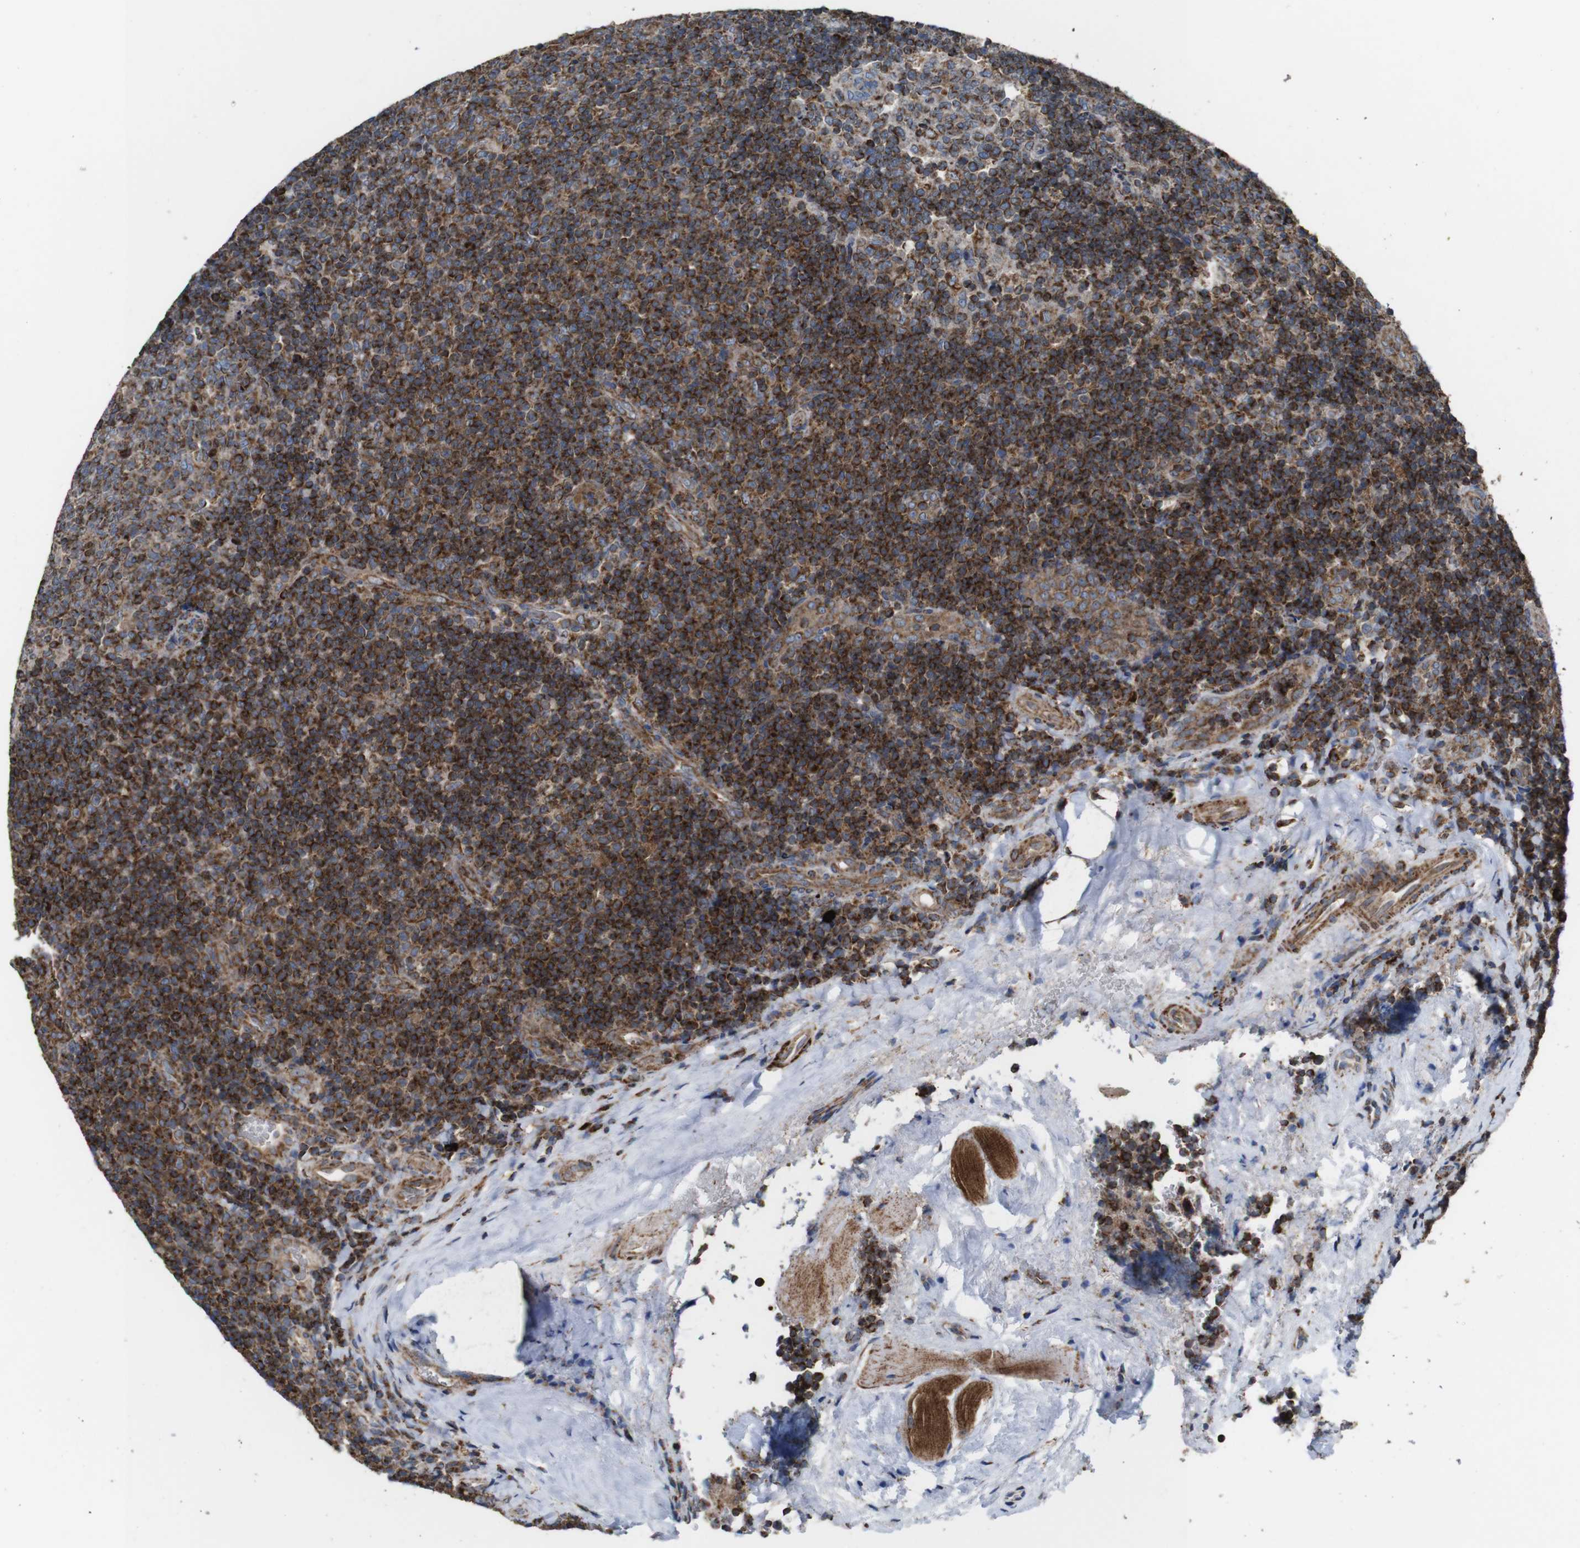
{"staining": {"intensity": "strong", "quantity": "<25%", "location": "cytoplasmic/membranous"}, "tissue": "tonsil", "cell_type": "Germinal center cells", "image_type": "normal", "snomed": [{"axis": "morphology", "description": "Normal tissue, NOS"}, {"axis": "topography", "description": "Tonsil"}], "caption": "This photomicrograph reveals benign tonsil stained with IHC to label a protein in brown. The cytoplasmic/membranous of germinal center cells show strong positivity for the protein. Nuclei are counter-stained blue.", "gene": "HK1", "patient": {"sex": "male", "age": 17}}